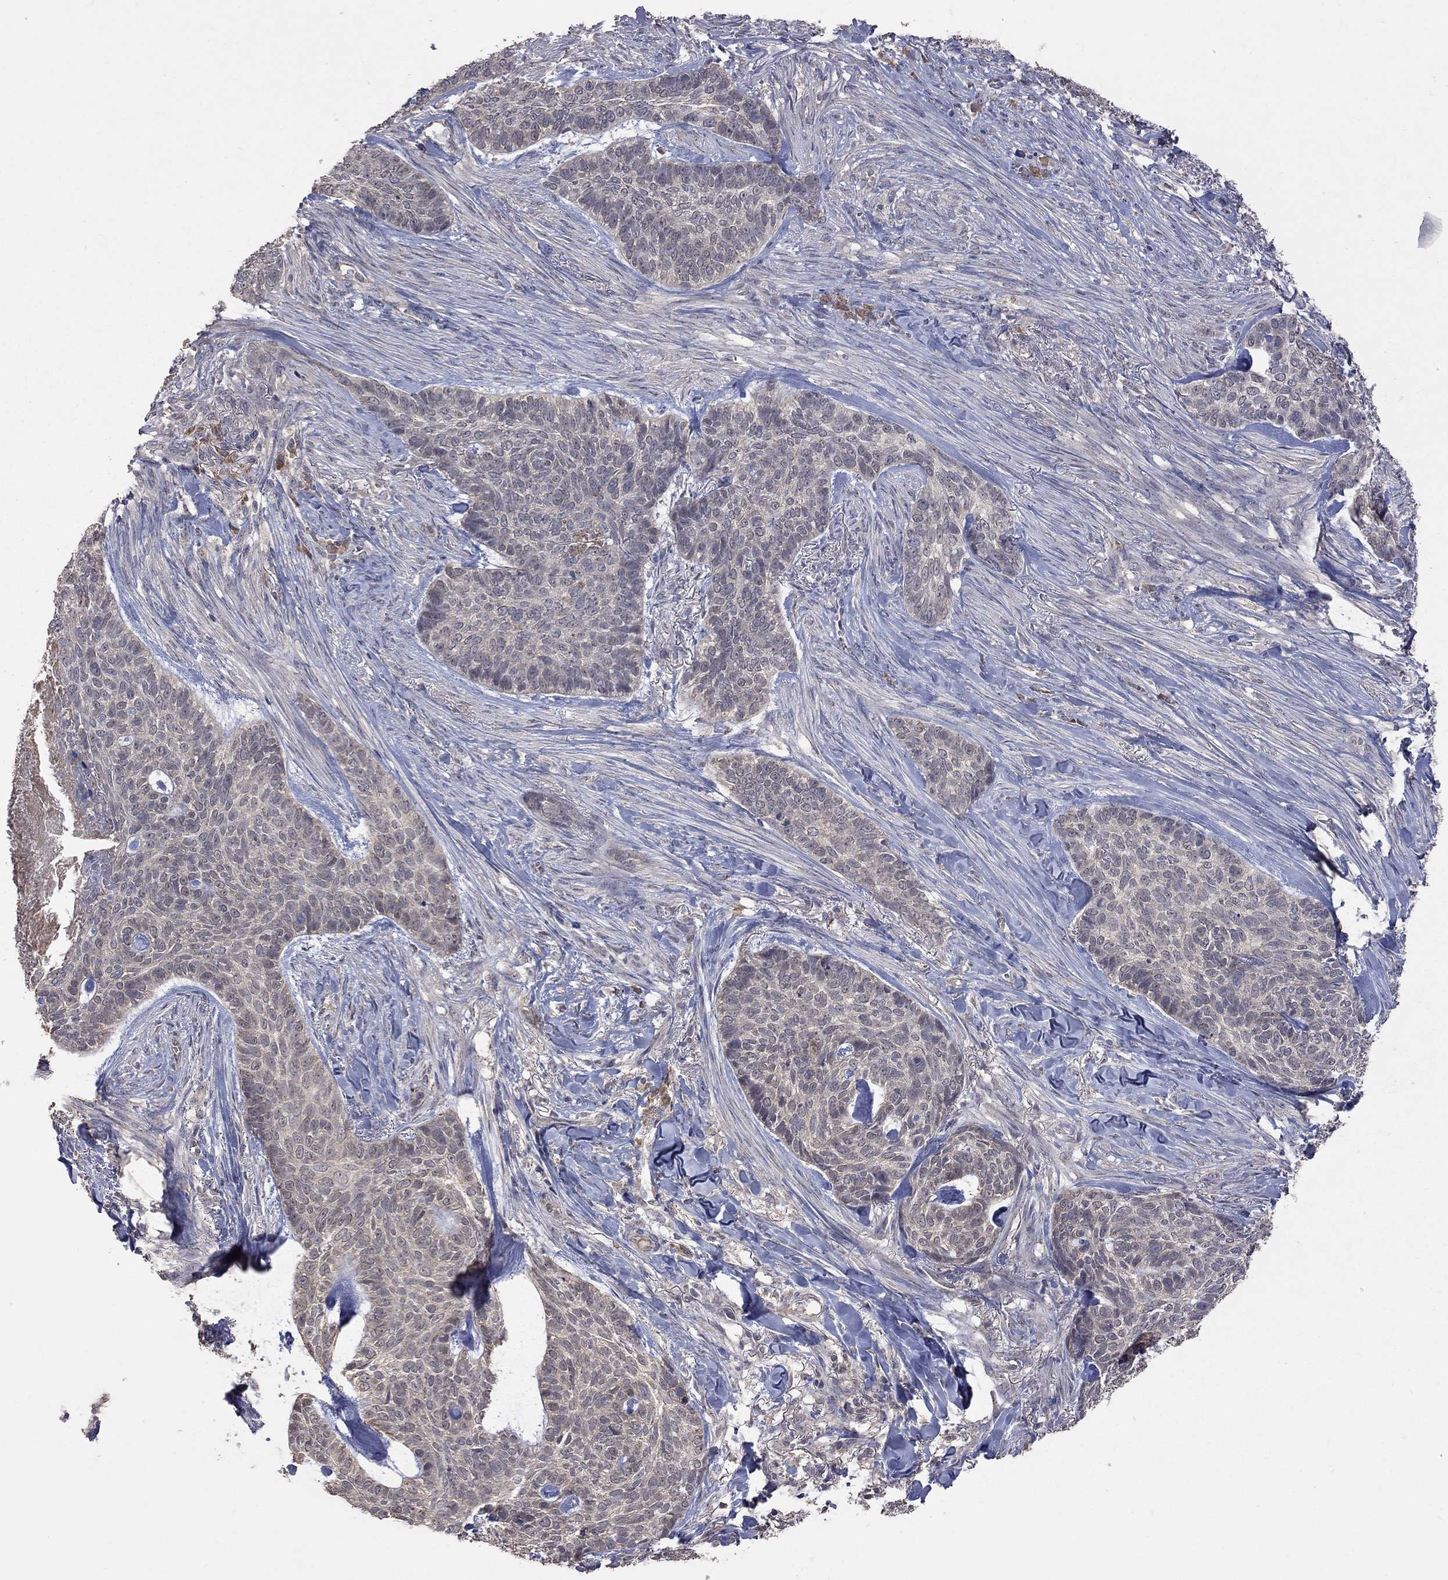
{"staining": {"intensity": "negative", "quantity": "none", "location": "none"}, "tissue": "skin cancer", "cell_type": "Tumor cells", "image_type": "cancer", "snomed": [{"axis": "morphology", "description": "Basal cell carcinoma"}, {"axis": "topography", "description": "Skin"}], "caption": "A micrograph of human skin cancer (basal cell carcinoma) is negative for staining in tumor cells. Brightfield microscopy of IHC stained with DAB (brown) and hematoxylin (blue), captured at high magnification.", "gene": "HTR6", "patient": {"sex": "female", "age": 69}}